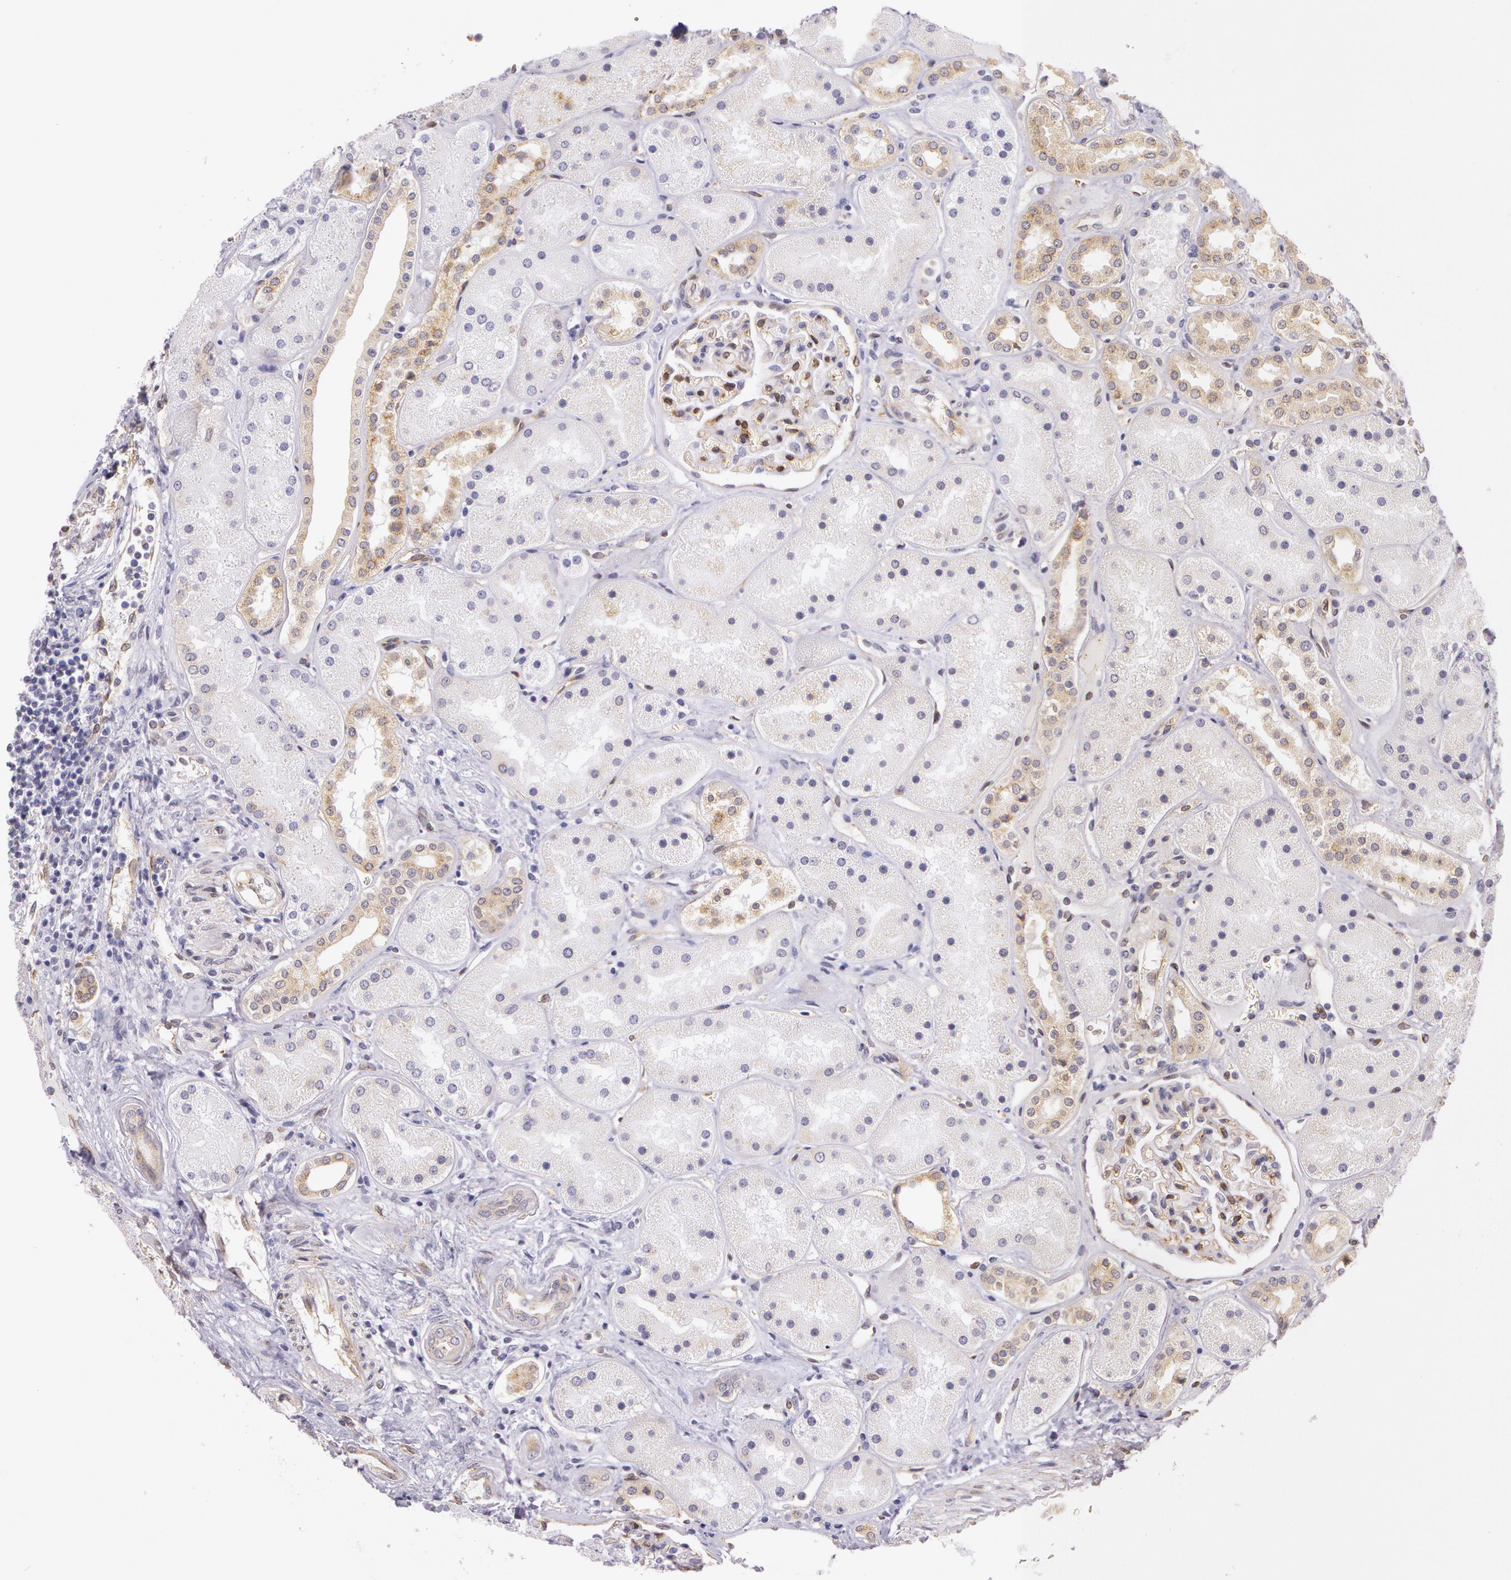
{"staining": {"intensity": "weak", "quantity": ">75%", "location": "cytoplasmic/membranous"}, "tissue": "kidney", "cell_type": "Cells in glomeruli", "image_type": "normal", "snomed": [{"axis": "morphology", "description": "Normal tissue, NOS"}, {"axis": "topography", "description": "Kidney"}], "caption": "IHC staining of normal kidney, which demonstrates low levels of weak cytoplasmic/membranous positivity in approximately >75% of cells in glomeruli indicating weak cytoplasmic/membranous protein staining. The staining was performed using DAB (3,3'-diaminobenzidine) (brown) for protein detection and nuclei were counterstained in hematoxylin (blue).", "gene": "APP", "patient": {"sex": "male", "age": 28}}